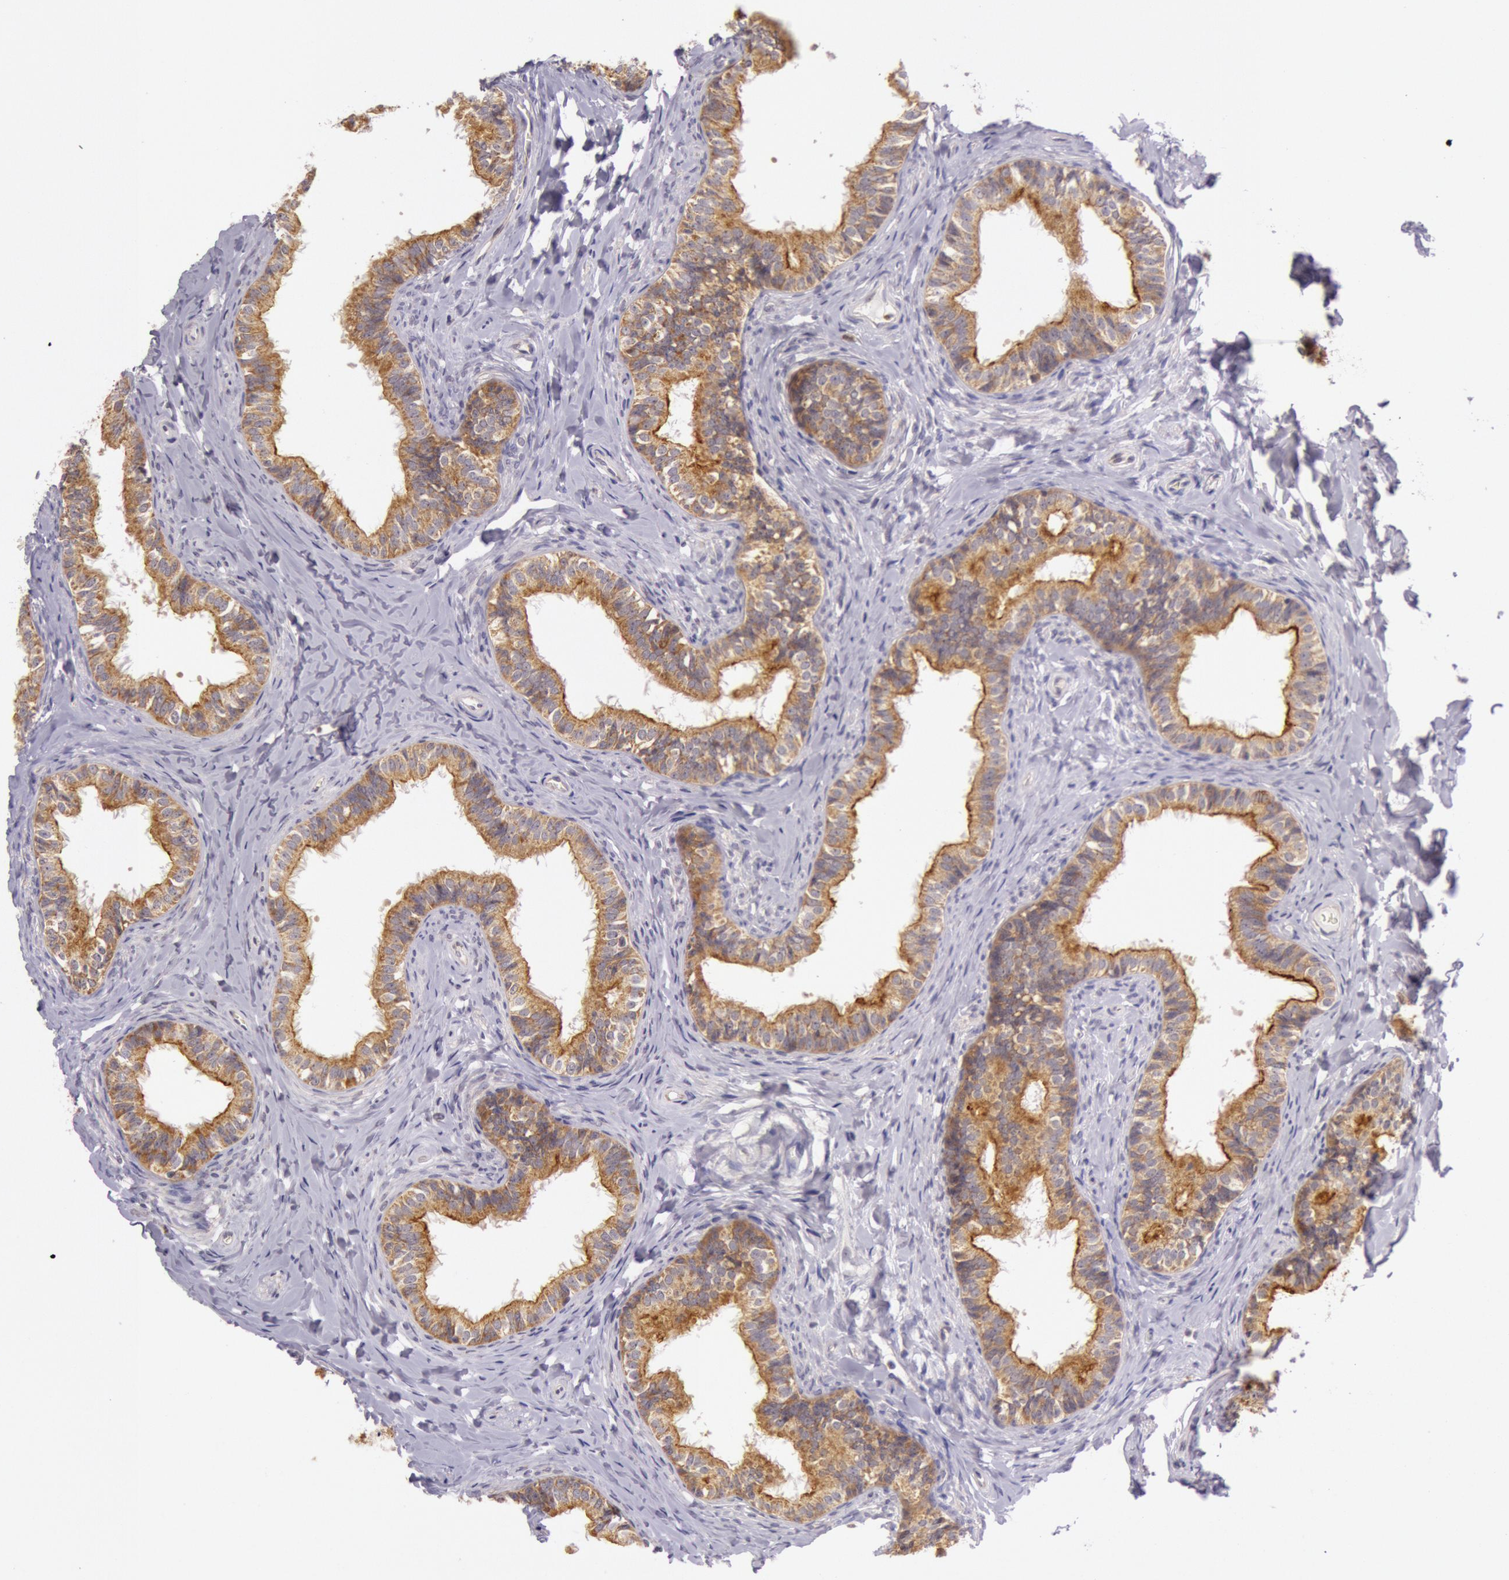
{"staining": {"intensity": "strong", "quantity": ">75%", "location": "cytoplasmic/membranous"}, "tissue": "epididymis", "cell_type": "Glandular cells", "image_type": "normal", "snomed": [{"axis": "morphology", "description": "Normal tissue, NOS"}, {"axis": "topography", "description": "Epididymis"}], "caption": "A brown stain labels strong cytoplasmic/membranous positivity of a protein in glandular cells of normal human epididymis. Using DAB (3,3'-diaminobenzidine) (brown) and hematoxylin (blue) stains, captured at high magnification using brightfield microscopy.", "gene": "CDK16", "patient": {"sex": "male", "age": 26}}